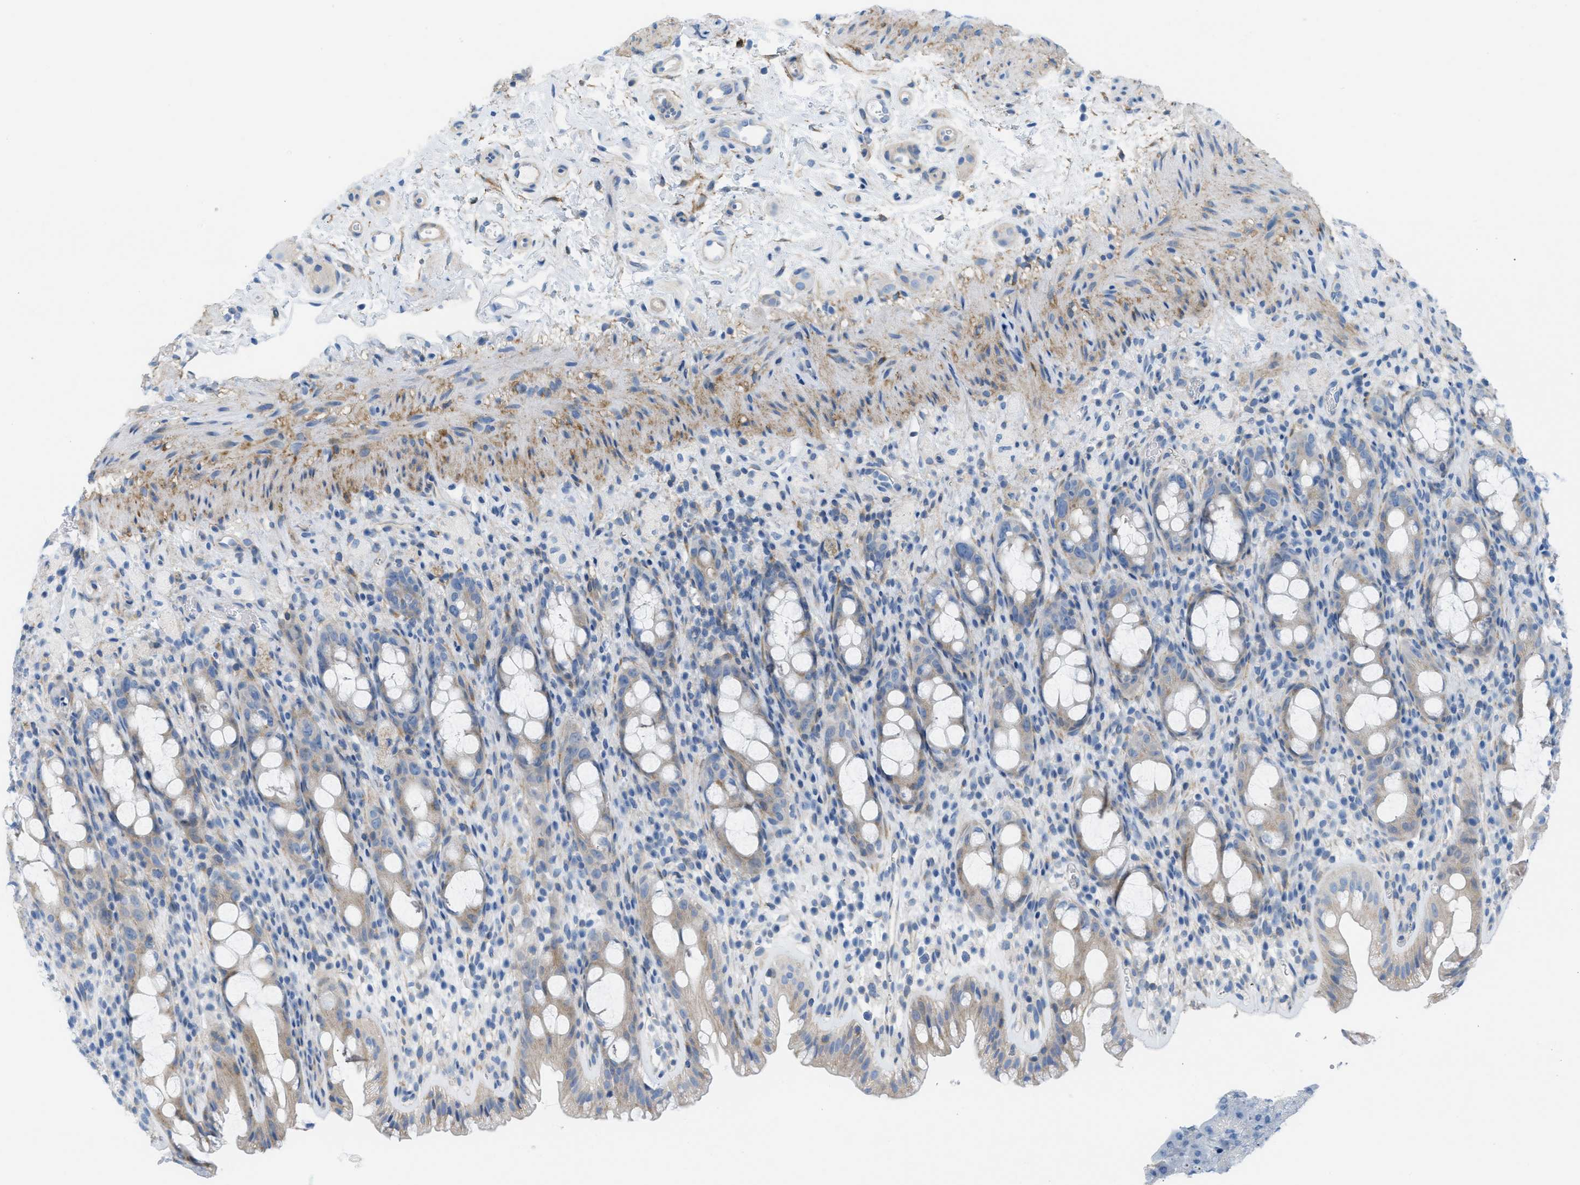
{"staining": {"intensity": "moderate", "quantity": "<25%", "location": "cytoplasmic/membranous"}, "tissue": "rectum", "cell_type": "Glandular cells", "image_type": "normal", "snomed": [{"axis": "morphology", "description": "Normal tissue, NOS"}, {"axis": "topography", "description": "Rectum"}], "caption": "Immunohistochemistry micrograph of normal rectum: rectum stained using immunohistochemistry exhibits low levels of moderate protein expression localized specifically in the cytoplasmic/membranous of glandular cells, appearing as a cytoplasmic/membranous brown color.", "gene": "ASGR1", "patient": {"sex": "male", "age": 44}}